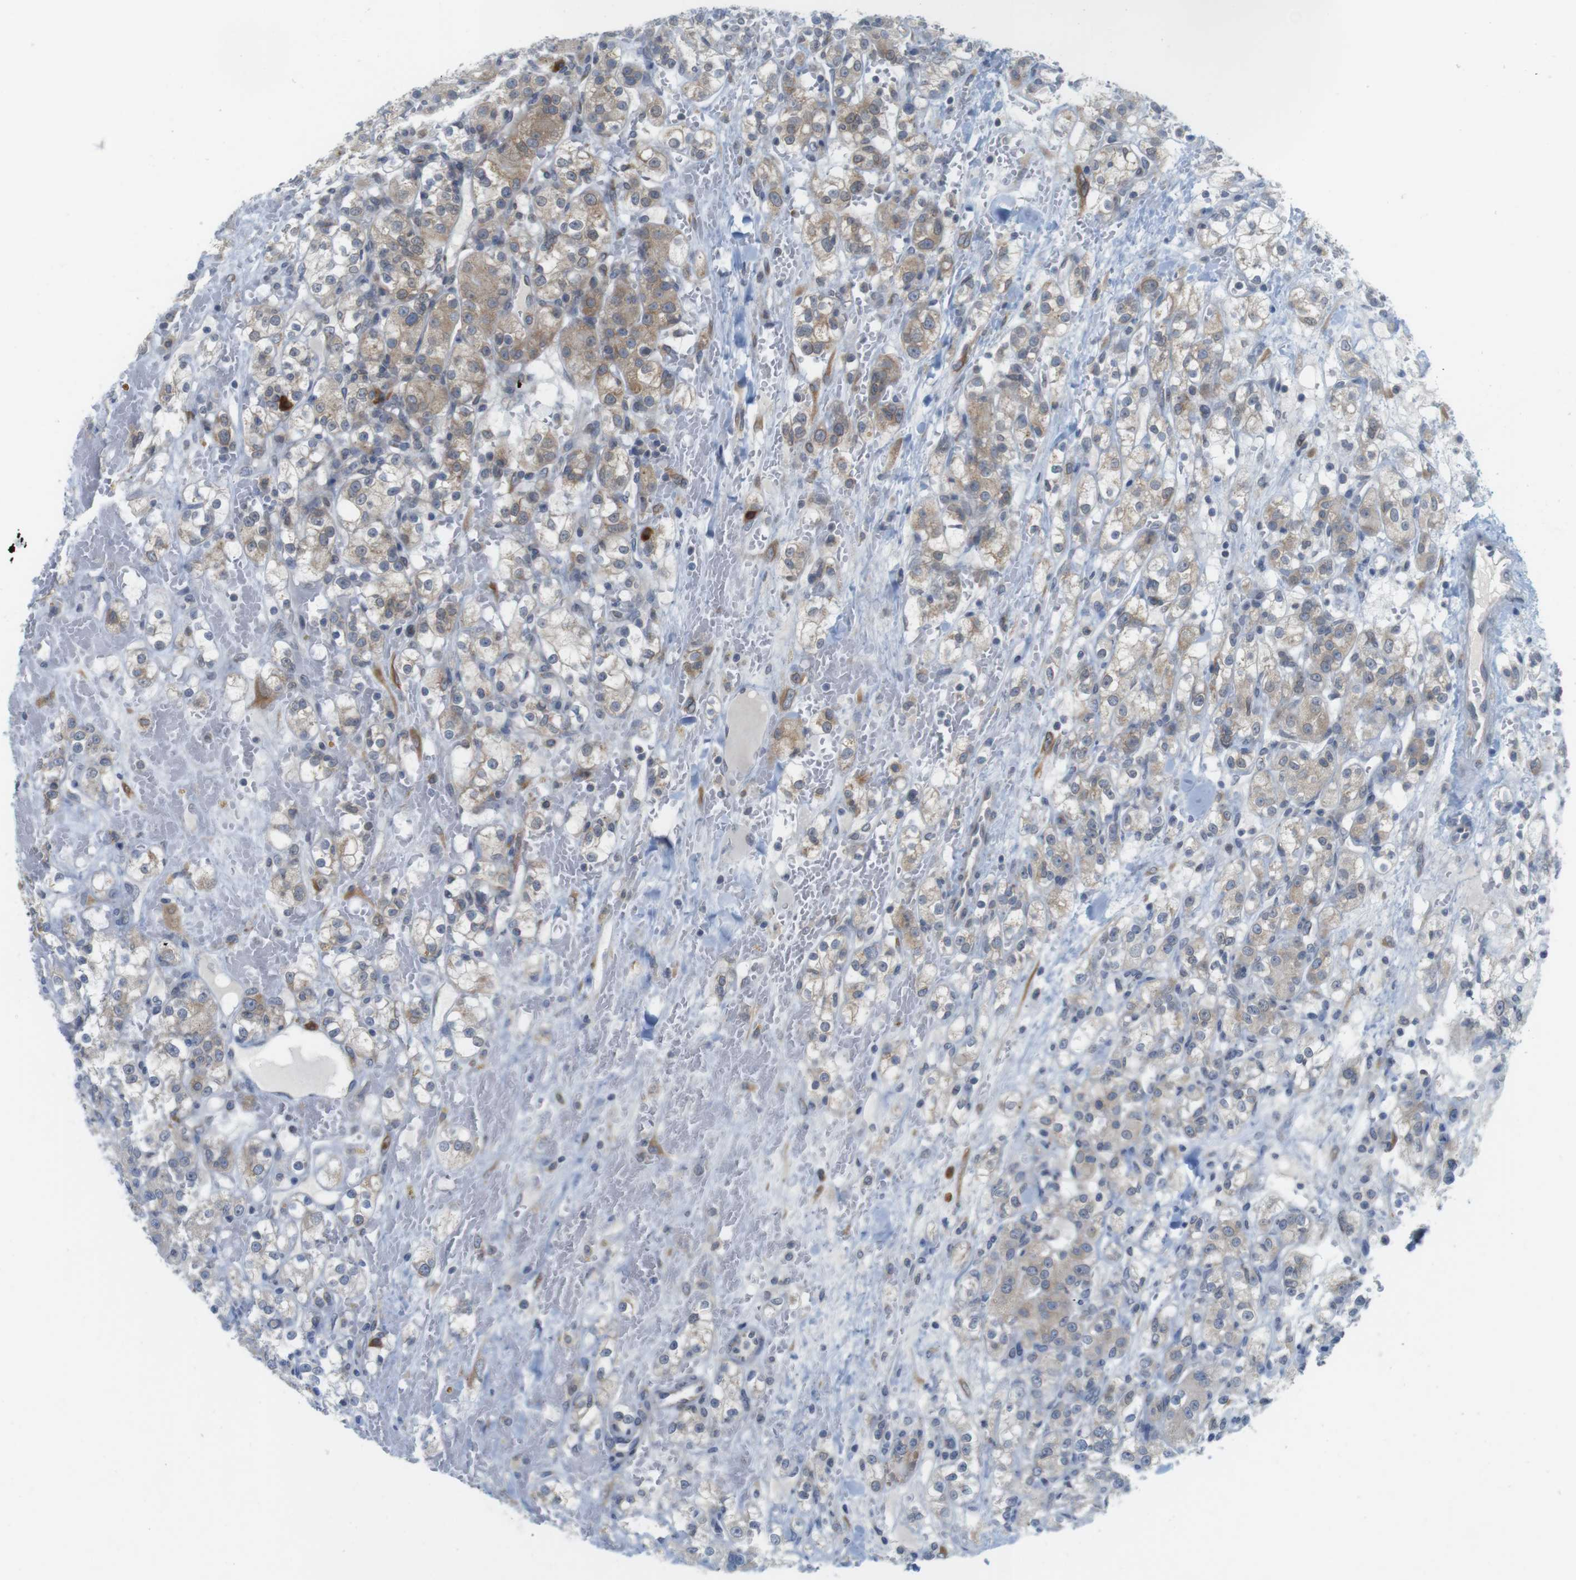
{"staining": {"intensity": "moderate", "quantity": "25%-75%", "location": "cytoplasmic/membranous"}, "tissue": "renal cancer", "cell_type": "Tumor cells", "image_type": "cancer", "snomed": [{"axis": "morphology", "description": "Normal tissue, NOS"}, {"axis": "morphology", "description": "Adenocarcinoma, NOS"}, {"axis": "topography", "description": "Kidney"}], "caption": "Renal cancer (adenocarcinoma) stained with IHC demonstrates moderate cytoplasmic/membranous staining in about 25%-75% of tumor cells. The staining was performed using DAB (3,3'-diaminobenzidine) to visualize the protein expression in brown, while the nuclei were stained in blue with hematoxylin (Magnification: 20x).", "gene": "ERGIC3", "patient": {"sex": "male", "age": 61}}